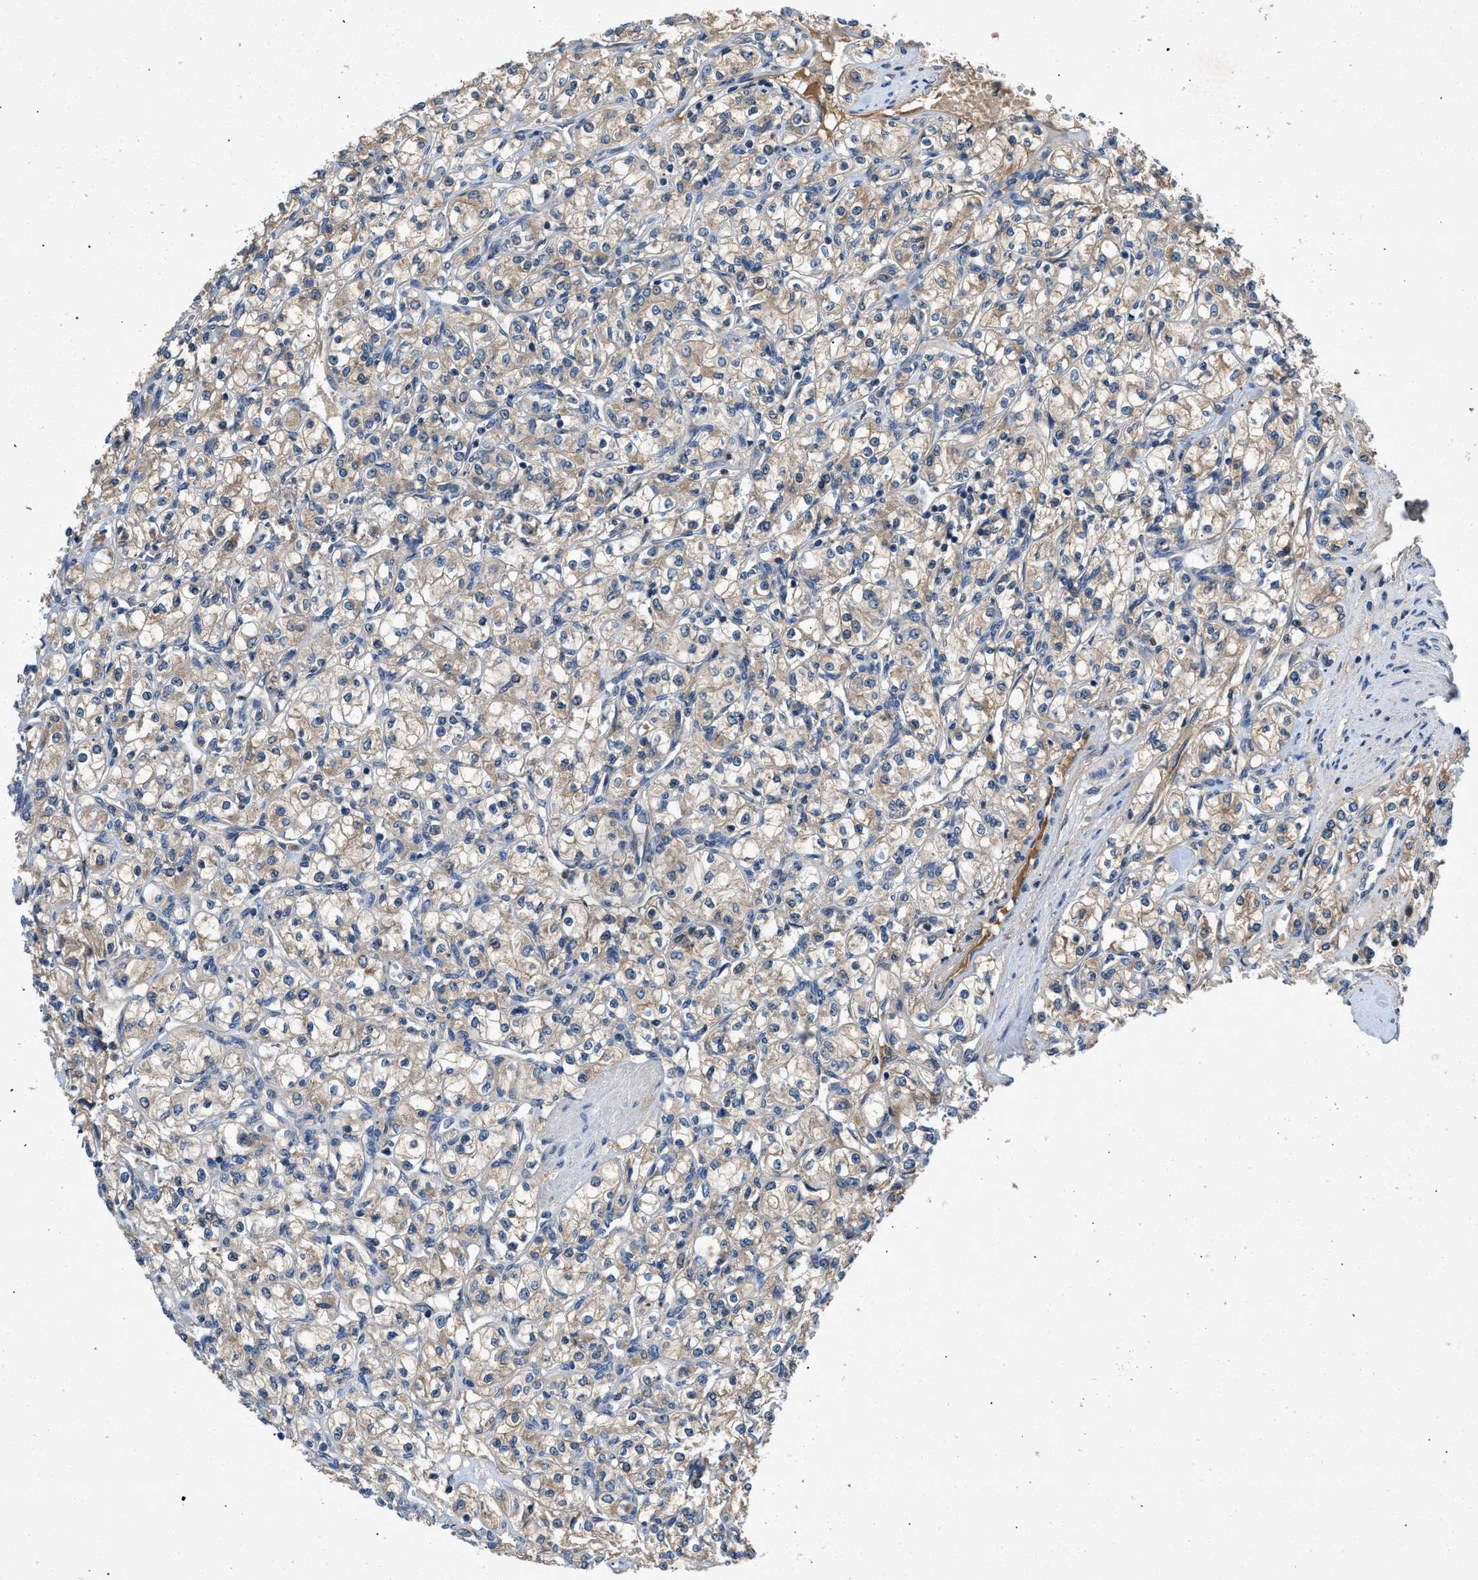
{"staining": {"intensity": "weak", "quantity": ">75%", "location": "cytoplasmic/membranous"}, "tissue": "renal cancer", "cell_type": "Tumor cells", "image_type": "cancer", "snomed": [{"axis": "morphology", "description": "Adenocarcinoma, NOS"}, {"axis": "topography", "description": "Kidney"}], "caption": "Immunohistochemistry (IHC) (DAB (3,3'-diaminobenzidine)) staining of human adenocarcinoma (renal) demonstrates weak cytoplasmic/membranous protein staining in about >75% of tumor cells.", "gene": "VPS4A", "patient": {"sex": "male", "age": 77}}